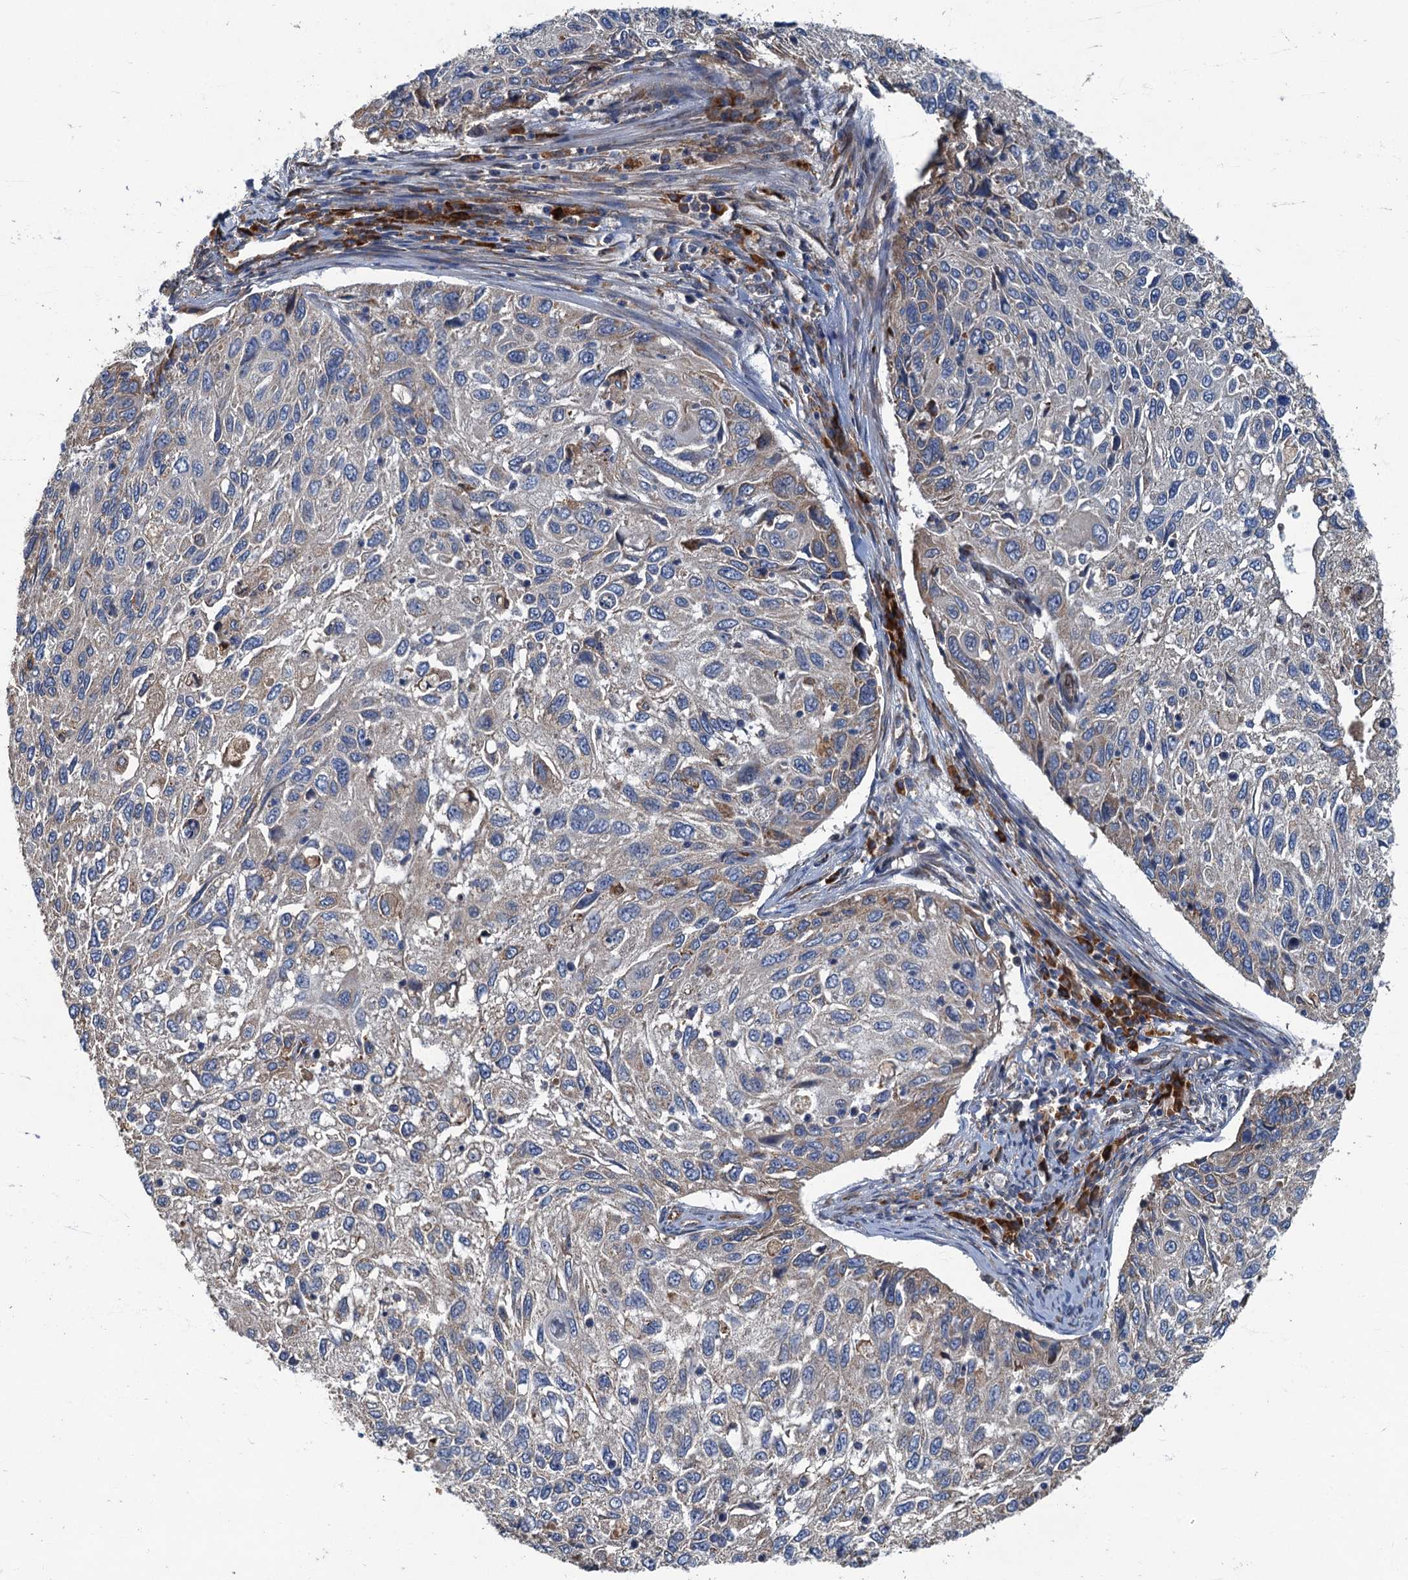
{"staining": {"intensity": "moderate", "quantity": "<25%", "location": "cytoplasmic/membranous"}, "tissue": "cervical cancer", "cell_type": "Tumor cells", "image_type": "cancer", "snomed": [{"axis": "morphology", "description": "Squamous cell carcinoma, NOS"}, {"axis": "topography", "description": "Cervix"}], "caption": "About <25% of tumor cells in cervical cancer (squamous cell carcinoma) show moderate cytoplasmic/membranous protein staining as visualized by brown immunohistochemical staining.", "gene": "SPDYC", "patient": {"sex": "female", "age": 70}}